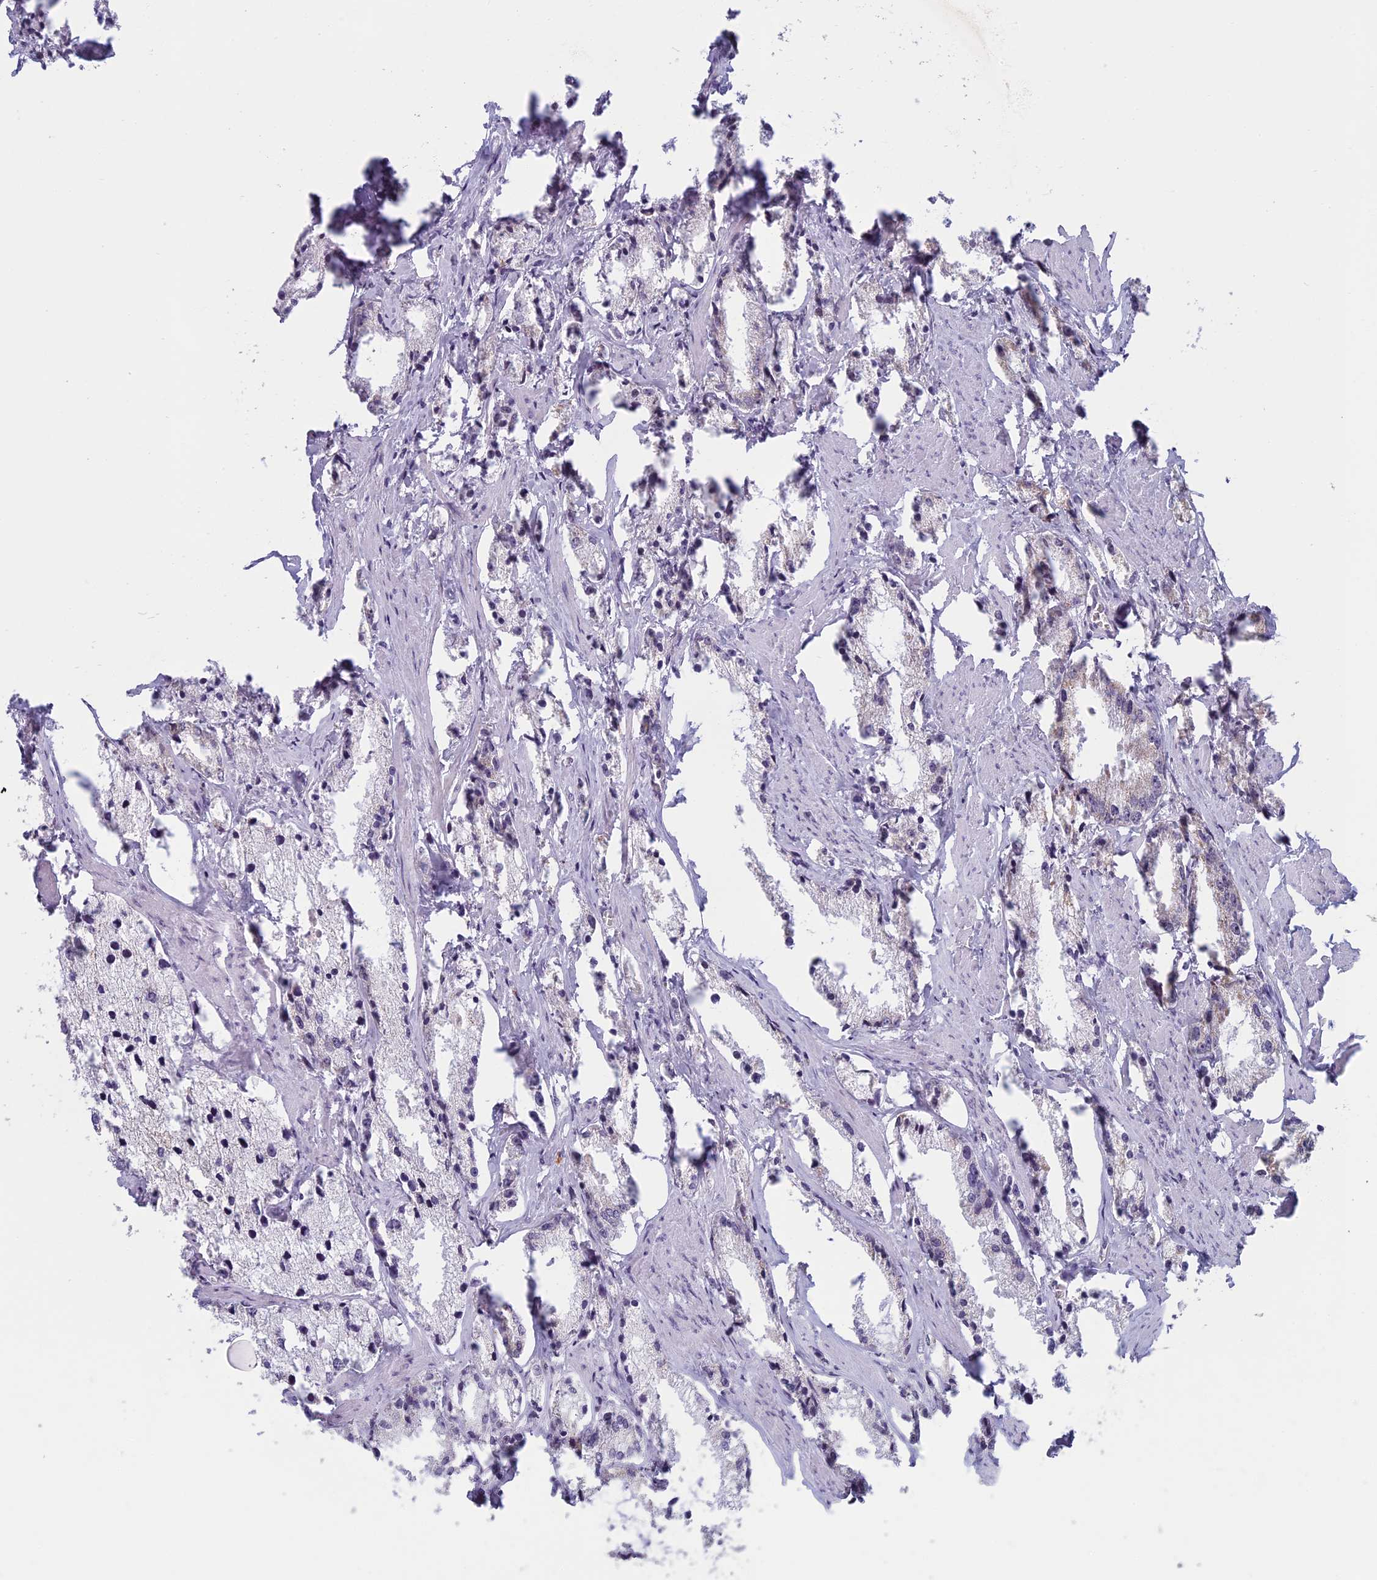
{"staining": {"intensity": "negative", "quantity": "none", "location": "none"}, "tissue": "prostate cancer", "cell_type": "Tumor cells", "image_type": "cancer", "snomed": [{"axis": "morphology", "description": "Adenocarcinoma, High grade"}, {"axis": "topography", "description": "Prostate"}], "caption": "Tumor cells show no significant protein staining in high-grade adenocarcinoma (prostate). (Stains: DAB IHC with hematoxylin counter stain, Microscopy: brightfield microscopy at high magnification).", "gene": "MORF4L1", "patient": {"sex": "male", "age": 66}}